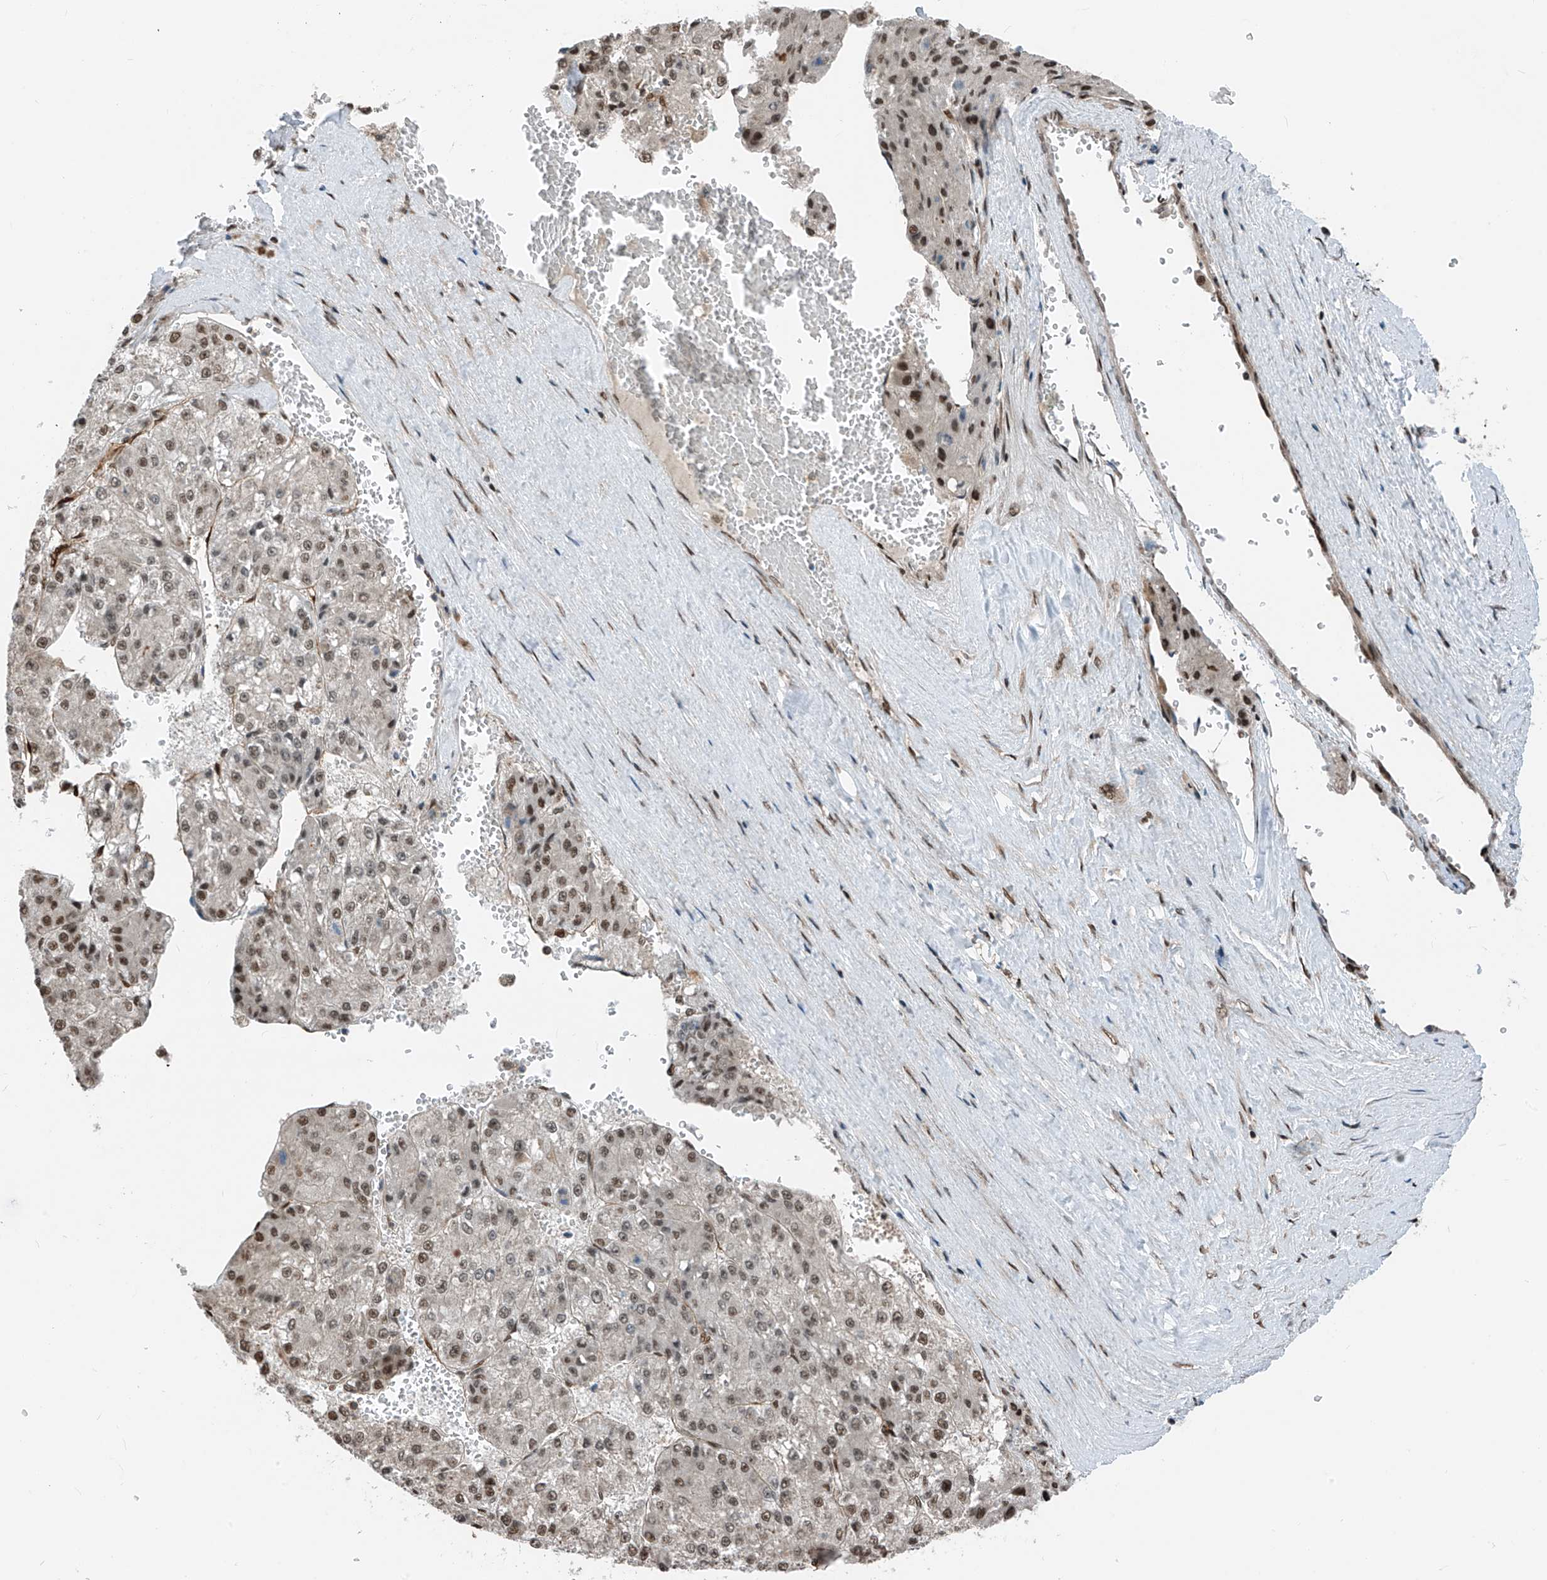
{"staining": {"intensity": "moderate", "quantity": ">75%", "location": "nuclear"}, "tissue": "liver cancer", "cell_type": "Tumor cells", "image_type": "cancer", "snomed": [{"axis": "morphology", "description": "Carcinoma, Hepatocellular, NOS"}, {"axis": "topography", "description": "Liver"}], "caption": "Protein staining by IHC shows moderate nuclear expression in approximately >75% of tumor cells in liver hepatocellular carcinoma. Immunohistochemistry stains the protein of interest in brown and the nuclei are stained blue.", "gene": "RBP7", "patient": {"sex": "female", "age": 73}}